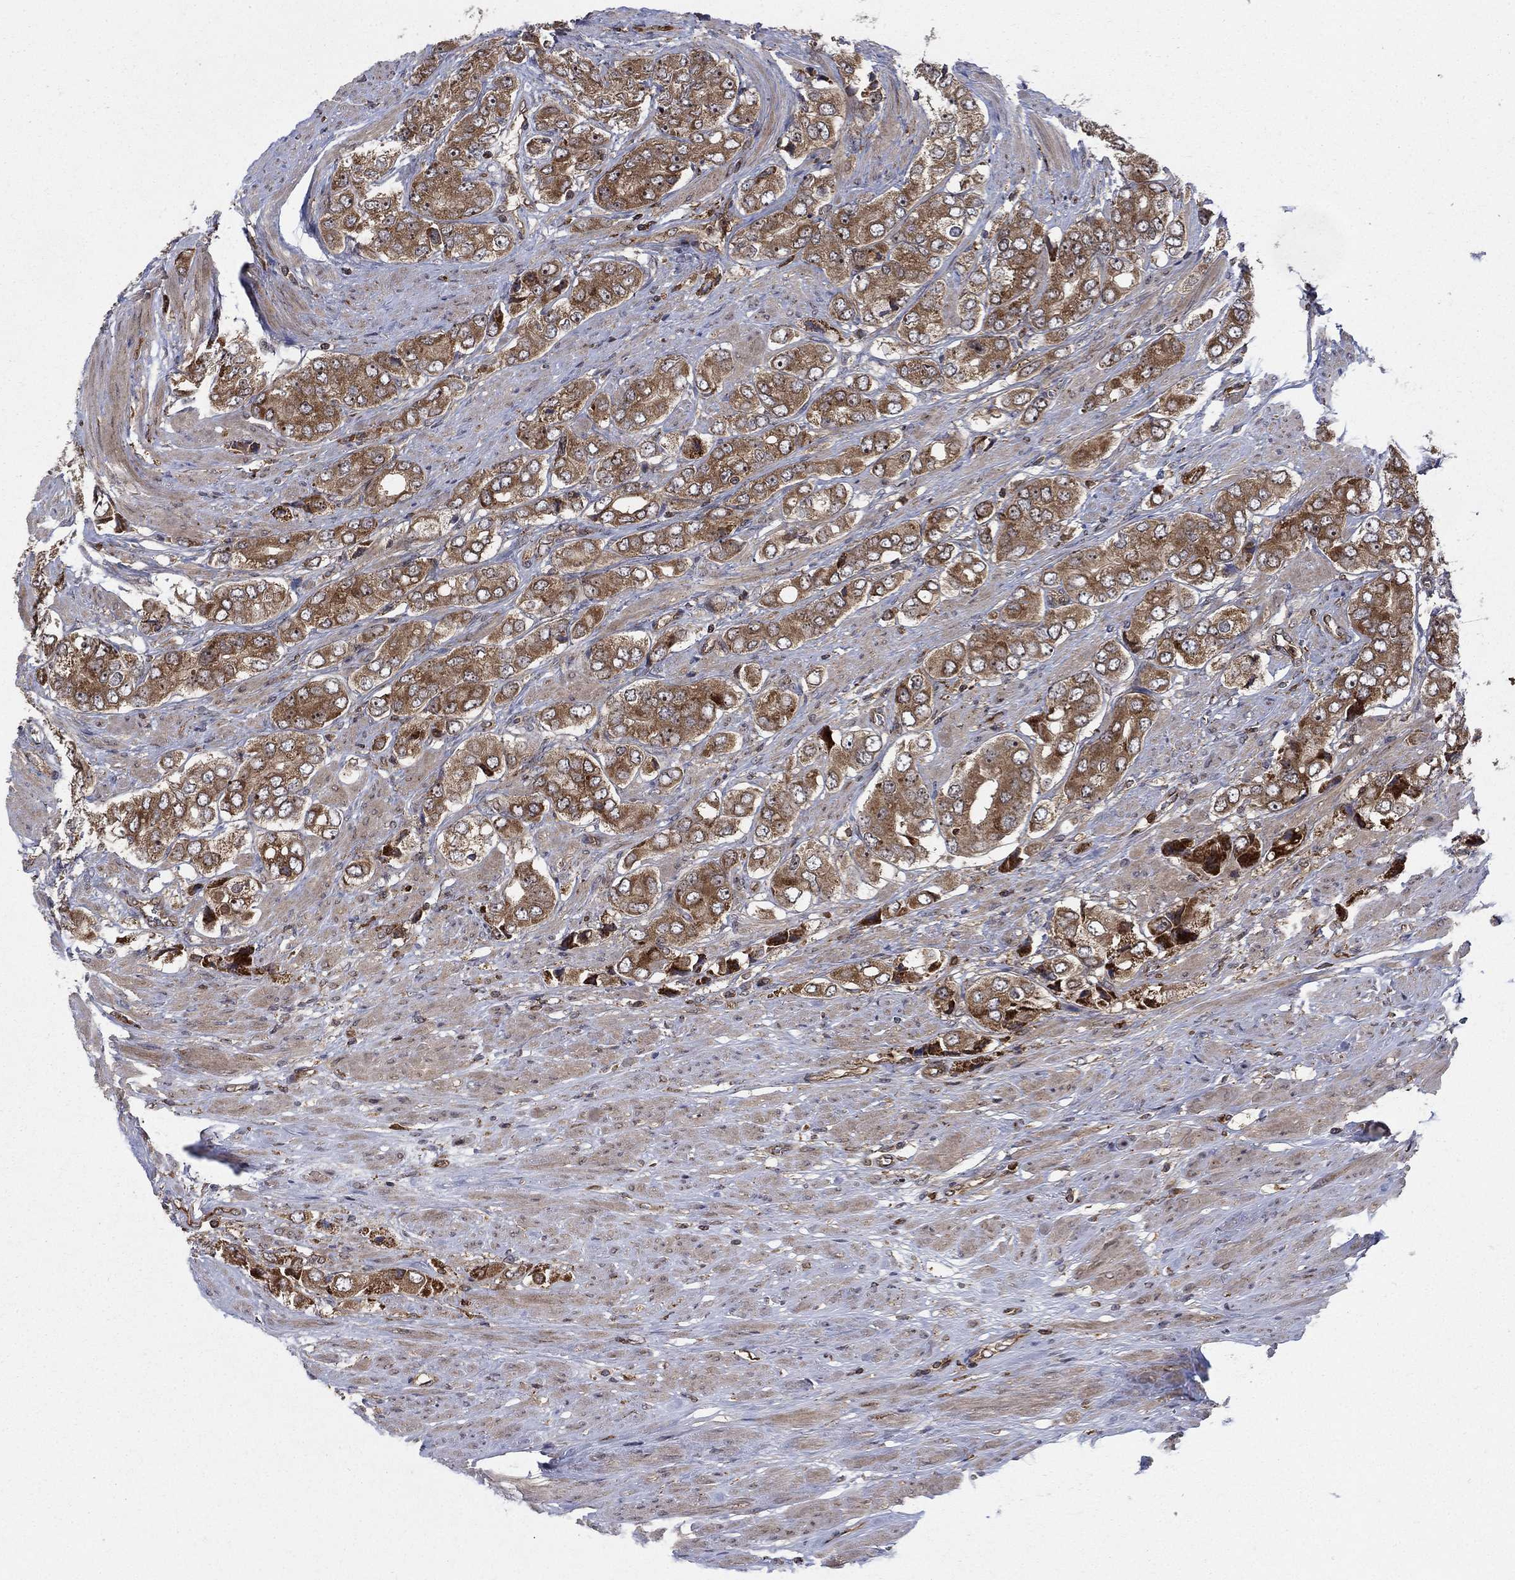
{"staining": {"intensity": "moderate", "quantity": ">75%", "location": "cytoplasmic/membranous"}, "tissue": "prostate cancer", "cell_type": "Tumor cells", "image_type": "cancer", "snomed": [{"axis": "morphology", "description": "Adenocarcinoma, Low grade"}, {"axis": "topography", "description": "Prostate"}], "caption": "Prostate cancer was stained to show a protein in brown. There is medium levels of moderate cytoplasmic/membranous positivity in approximately >75% of tumor cells.", "gene": "IFI35", "patient": {"sex": "male", "age": 69}}